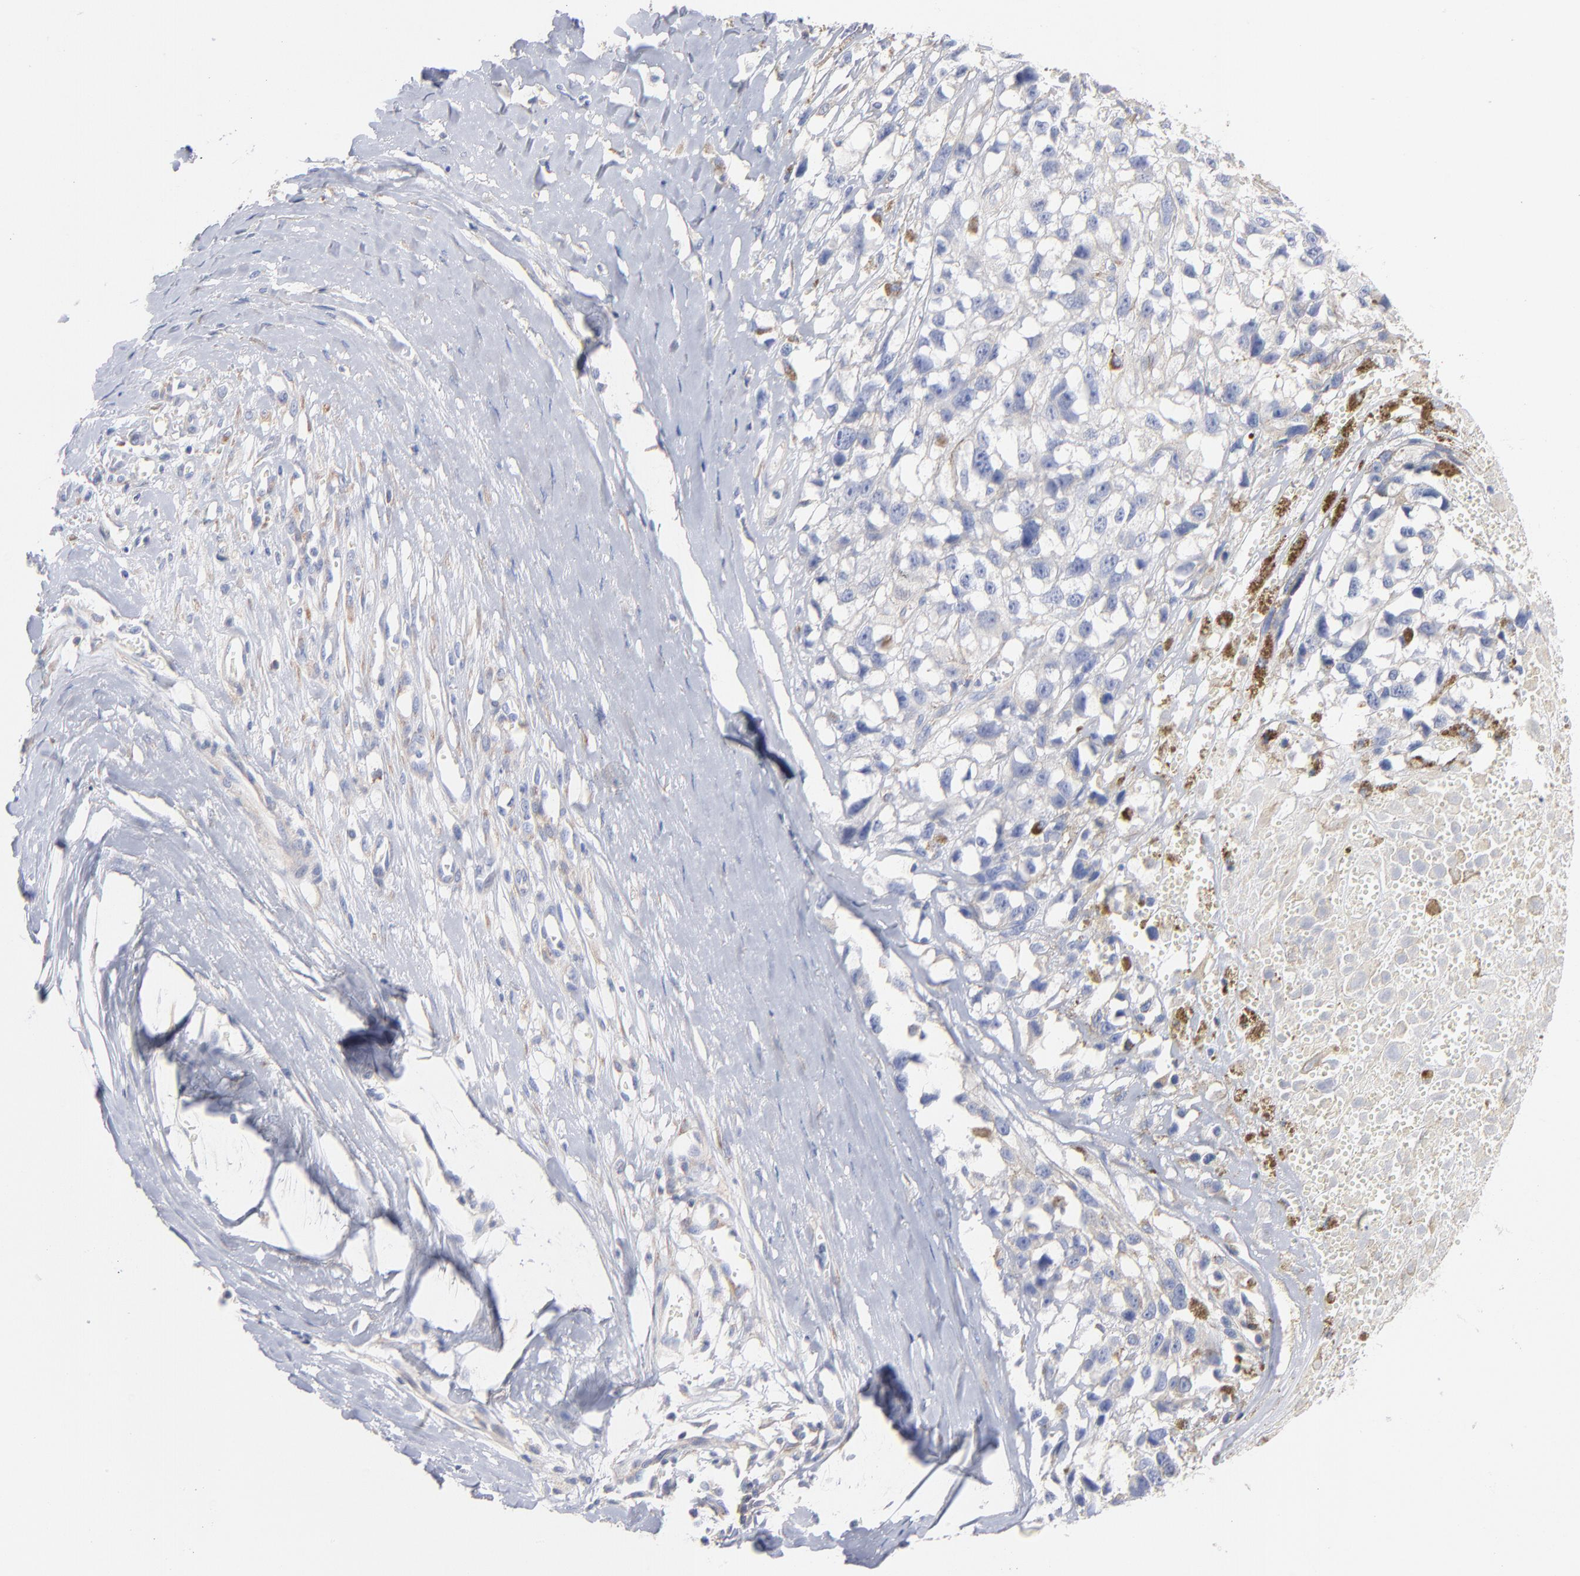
{"staining": {"intensity": "negative", "quantity": "none", "location": "none"}, "tissue": "melanoma", "cell_type": "Tumor cells", "image_type": "cancer", "snomed": [{"axis": "morphology", "description": "Malignant melanoma, Metastatic site"}, {"axis": "topography", "description": "Lymph node"}], "caption": "Protein analysis of melanoma reveals no significant positivity in tumor cells. (DAB IHC visualized using brightfield microscopy, high magnification).", "gene": "SEPTIN6", "patient": {"sex": "male", "age": 59}}